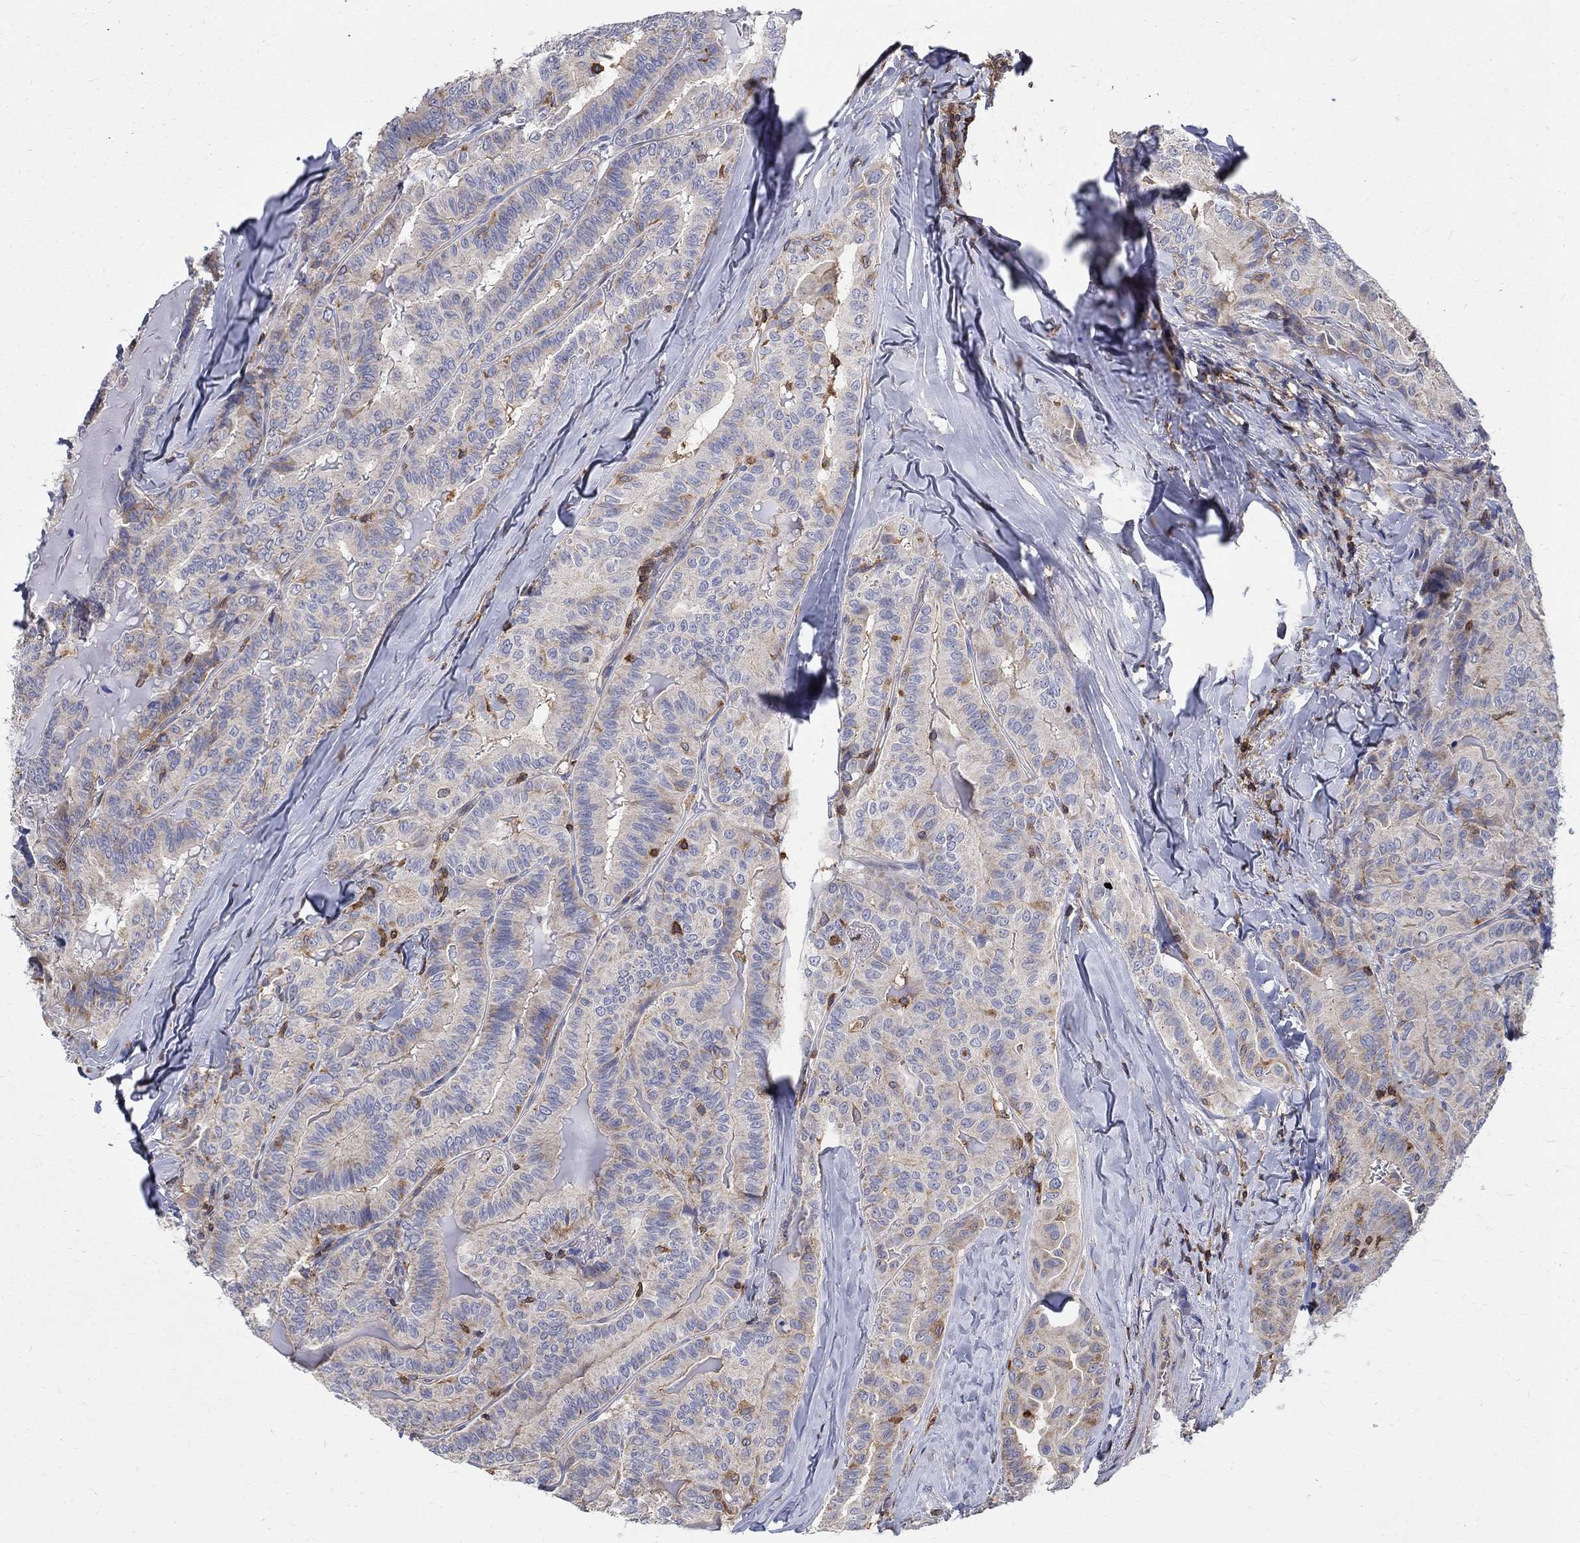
{"staining": {"intensity": "weak", "quantity": "<25%", "location": "cytoplasmic/membranous"}, "tissue": "thyroid cancer", "cell_type": "Tumor cells", "image_type": "cancer", "snomed": [{"axis": "morphology", "description": "Papillary adenocarcinoma, NOS"}, {"axis": "topography", "description": "Thyroid gland"}], "caption": "The IHC photomicrograph has no significant positivity in tumor cells of thyroid cancer tissue.", "gene": "AGAP2", "patient": {"sex": "female", "age": 68}}